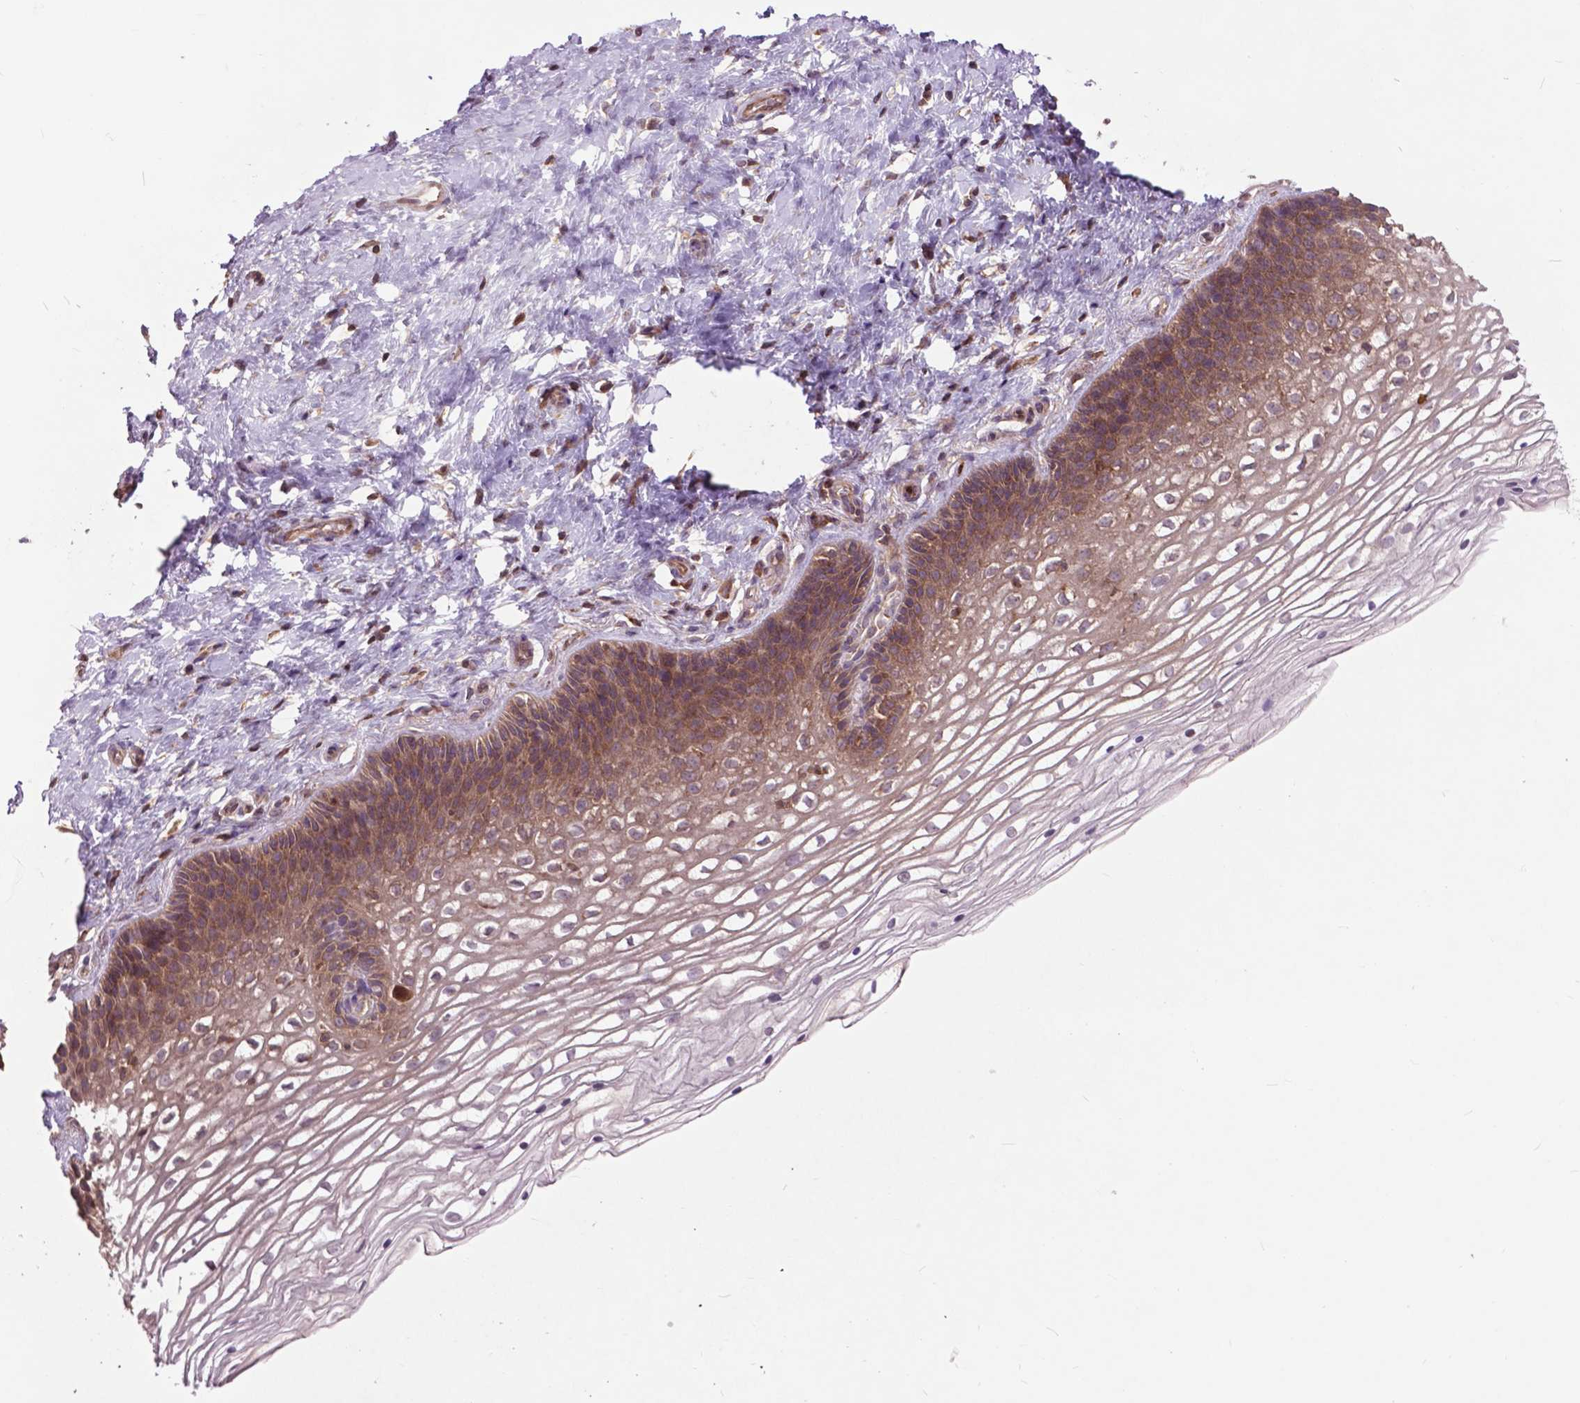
{"staining": {"intensity": "moderate", "quantity": ">75%", "location": "cytoplasmic/membranous"}, "tissue": "cervix", "cell_type": "Glandular cells", "image_type": "normal", "snomed": [{"axis": "morphology", "description": "Normal tissue, NOS"}, {"axis": "topography", "description": "Cervix"}], "caption": "Moderate cytoplasmic/membranous expression is present in approximately >75% of glandular cells in benign cervix.", "gene": "ARAF", "patient": {"sex": "female", "age": 34}}